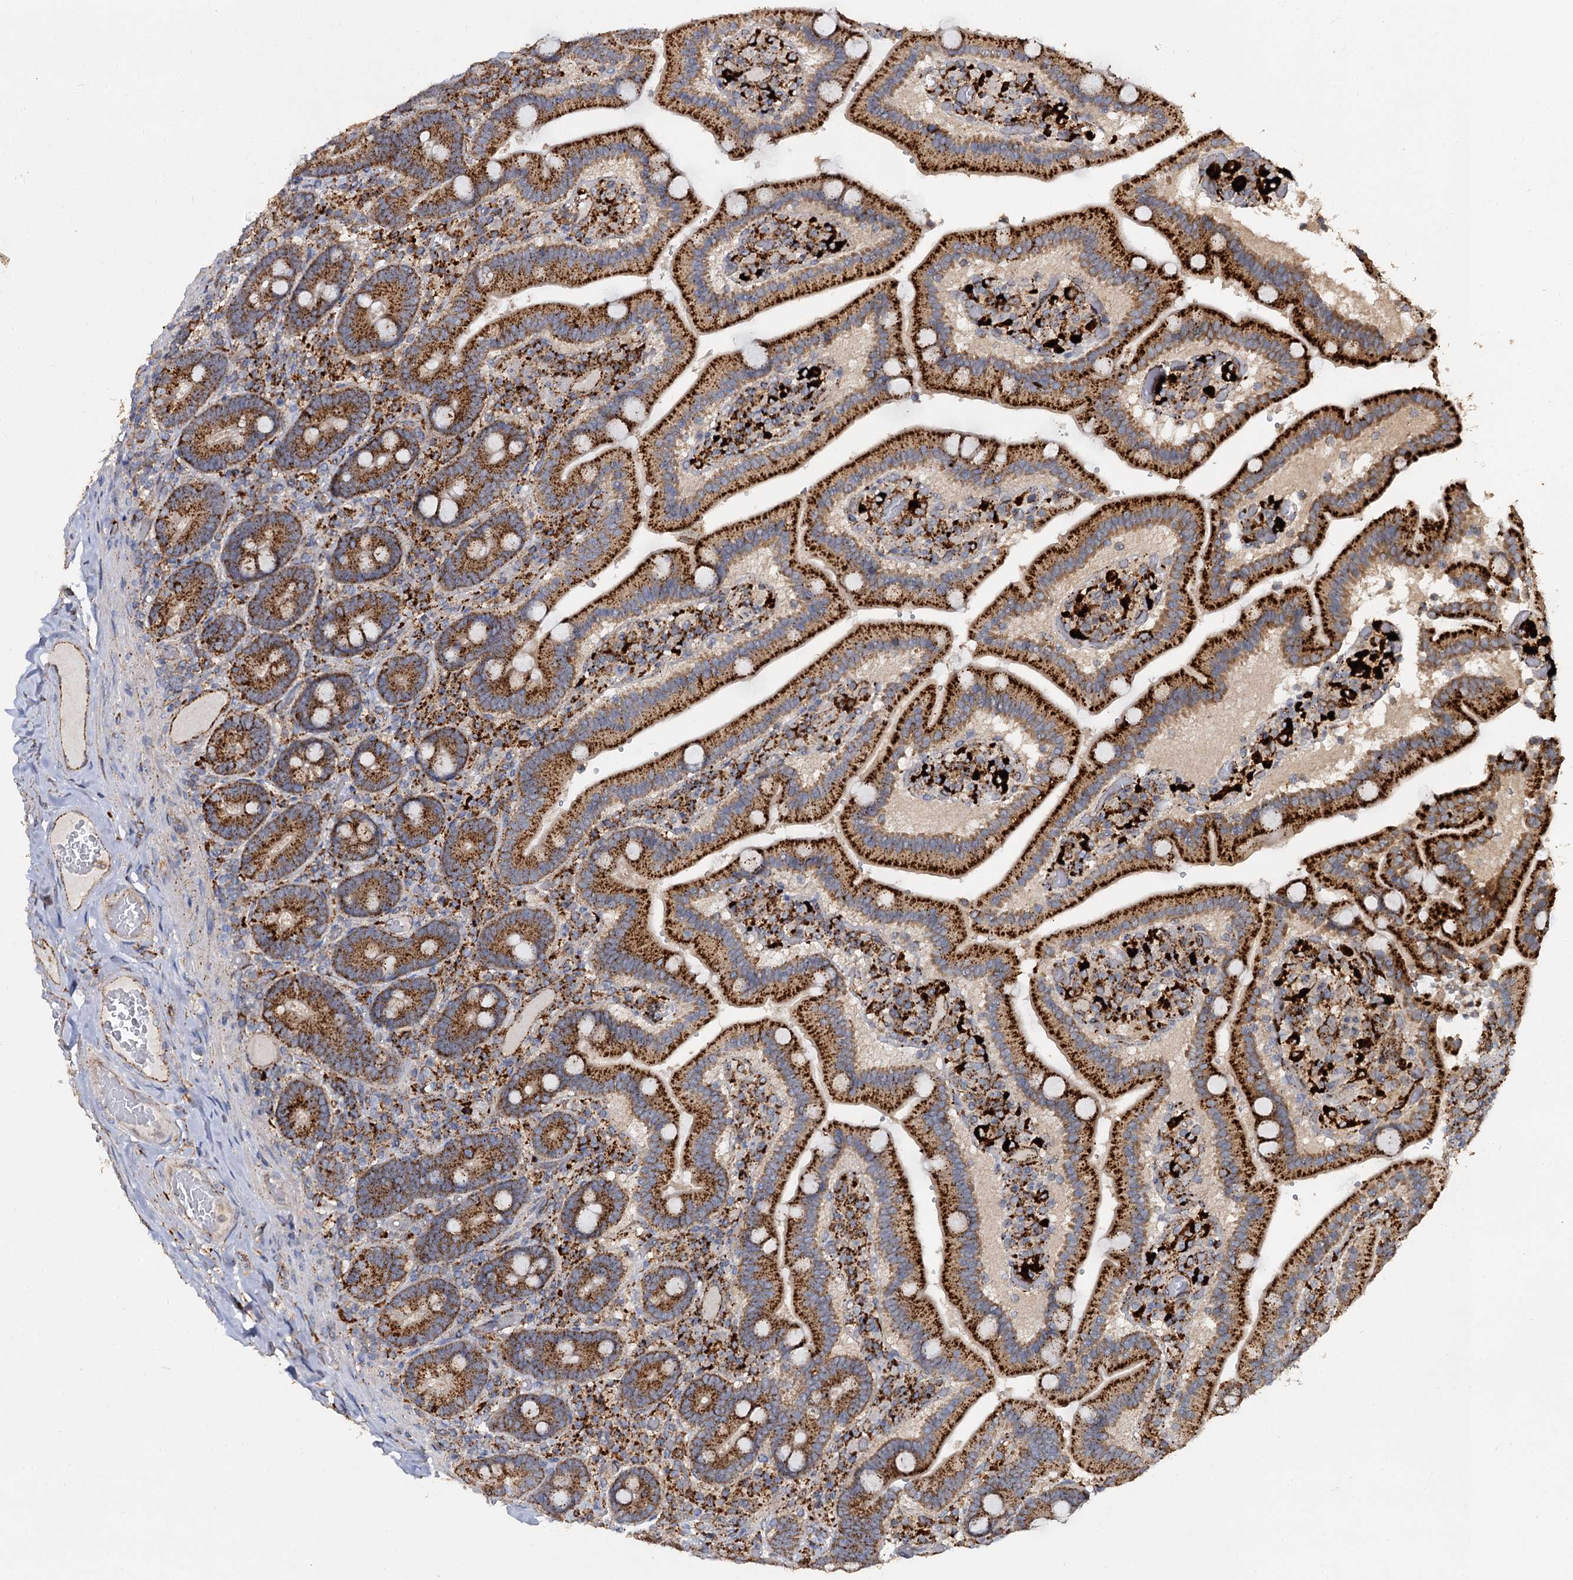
{"staining": {"intensity": "strong", "quantity": ">75%", "location": "cytoplasmic/membranous"}, "tissue": "duodenum", "cell_type": "Glandular cells", "image_type": "normal", "snomed": [{"axis": "morphology", "description": "Normal tissue, NOS"}, {"axis": "topography", "description": "Duodenum"}], "caption": "Strong cytoplasmic/membranous staining is identified in approximately >75% of glandular cells in benign duodenum. (Stains: DAB (3,3'-diaminobenzidine) in brown, nuclei in blue, Microscopy: brightfield microscopy at high magnification).", "gene": "GBA1", "patient": {"sex": "female", "age": 62}}